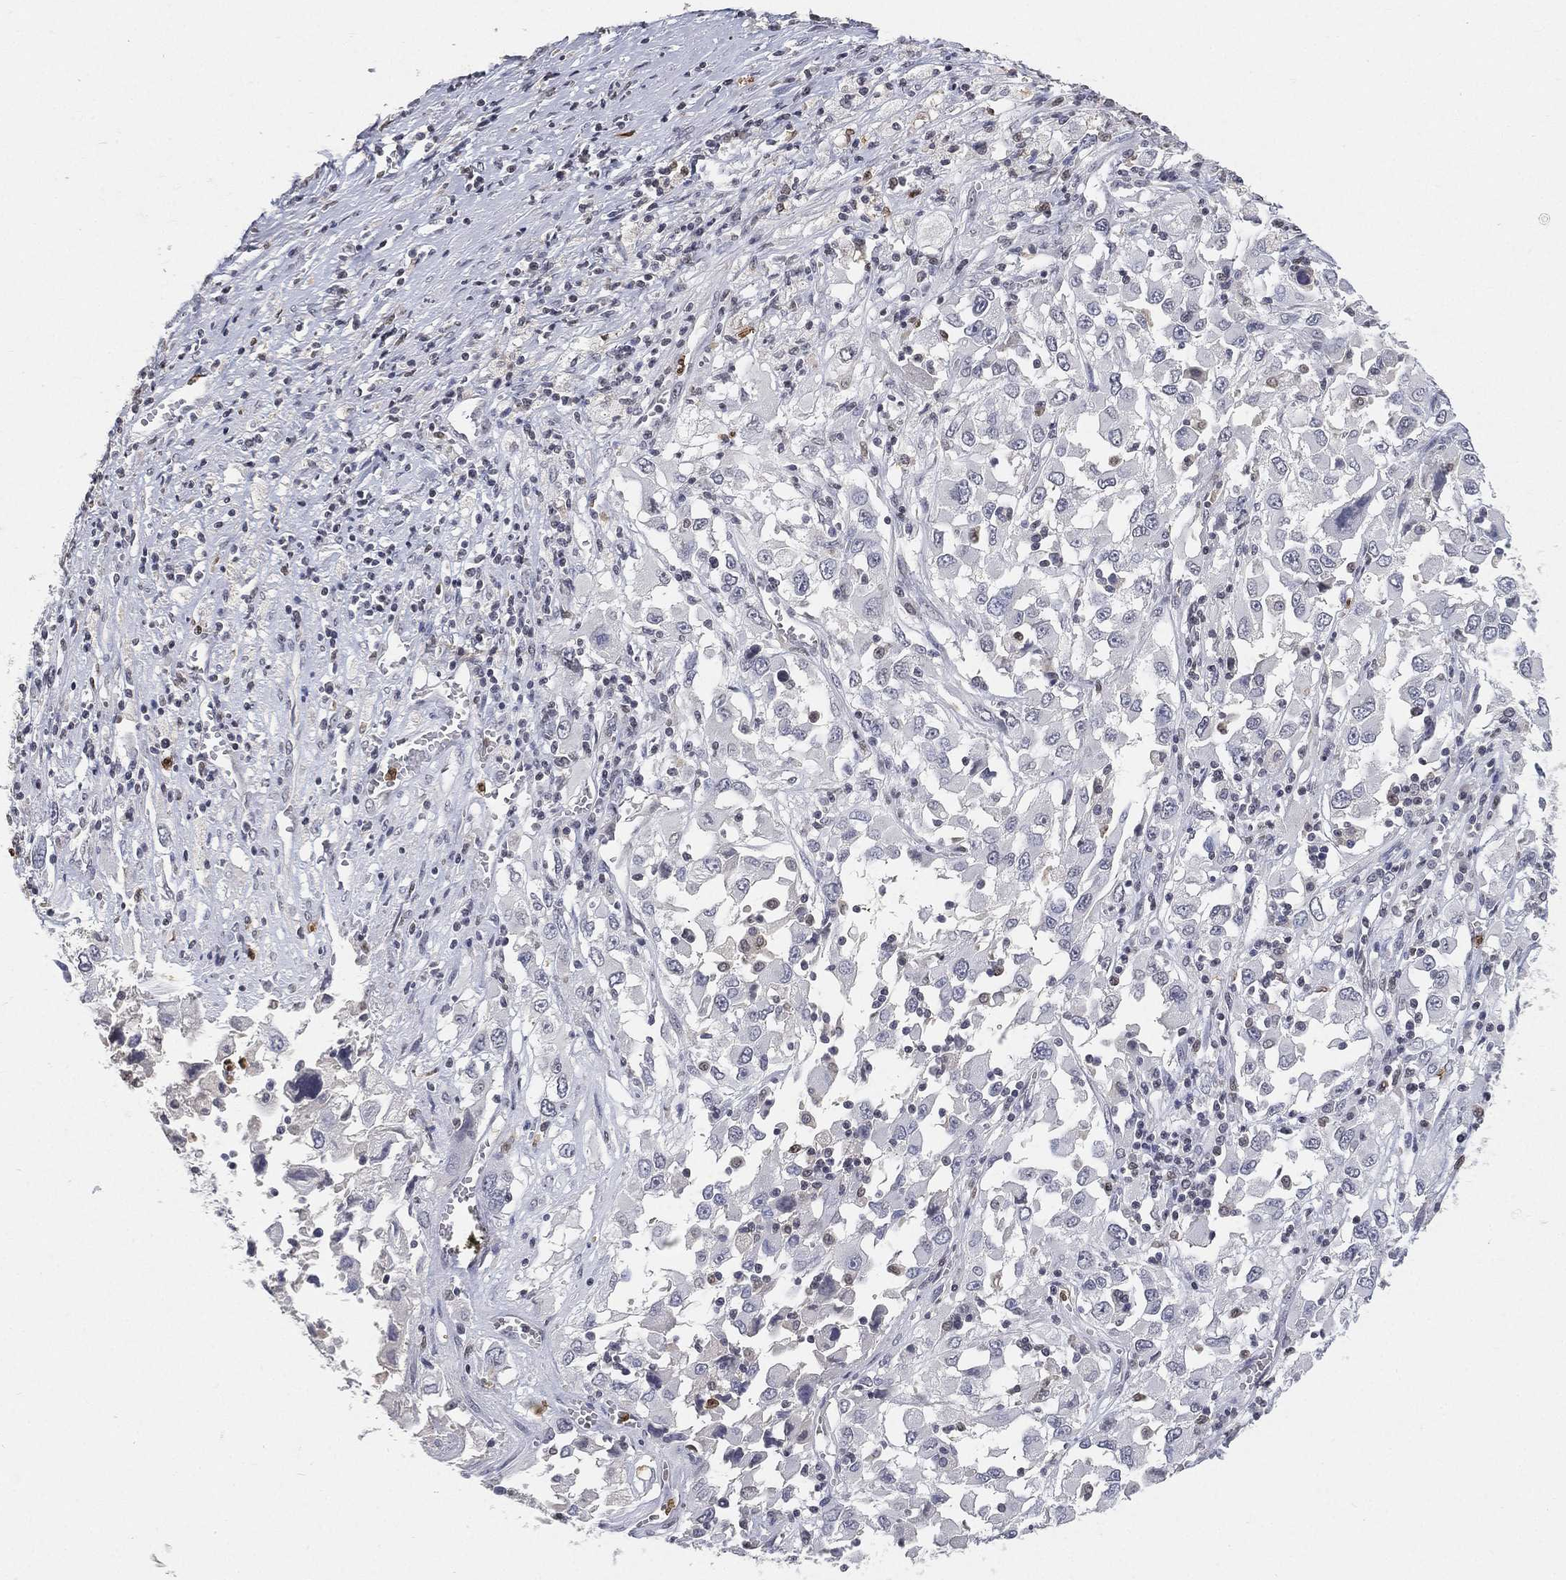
{"staining": {"intensity": "negative", "quantity": "none", "location": "none"}, "tissue": "melanoma", "cell_type": "Tumor cells", "image_type": "cancer", "snomed": [{"axis": "morphology", "description": "Malignant melanoma, Metastatic site"}, {"axis": "topography", "description": "Soft tissue"}], "caption": "Histopathology image shows no significant protein positivity in tumor cells of malignant melanoma (metastatic site). The staining is performed using DAB brown chromogen with nuclei counter-stained in using hematoxylin.", "gene": "ARG1", "patient": {"sex": "male", "age": 50}}